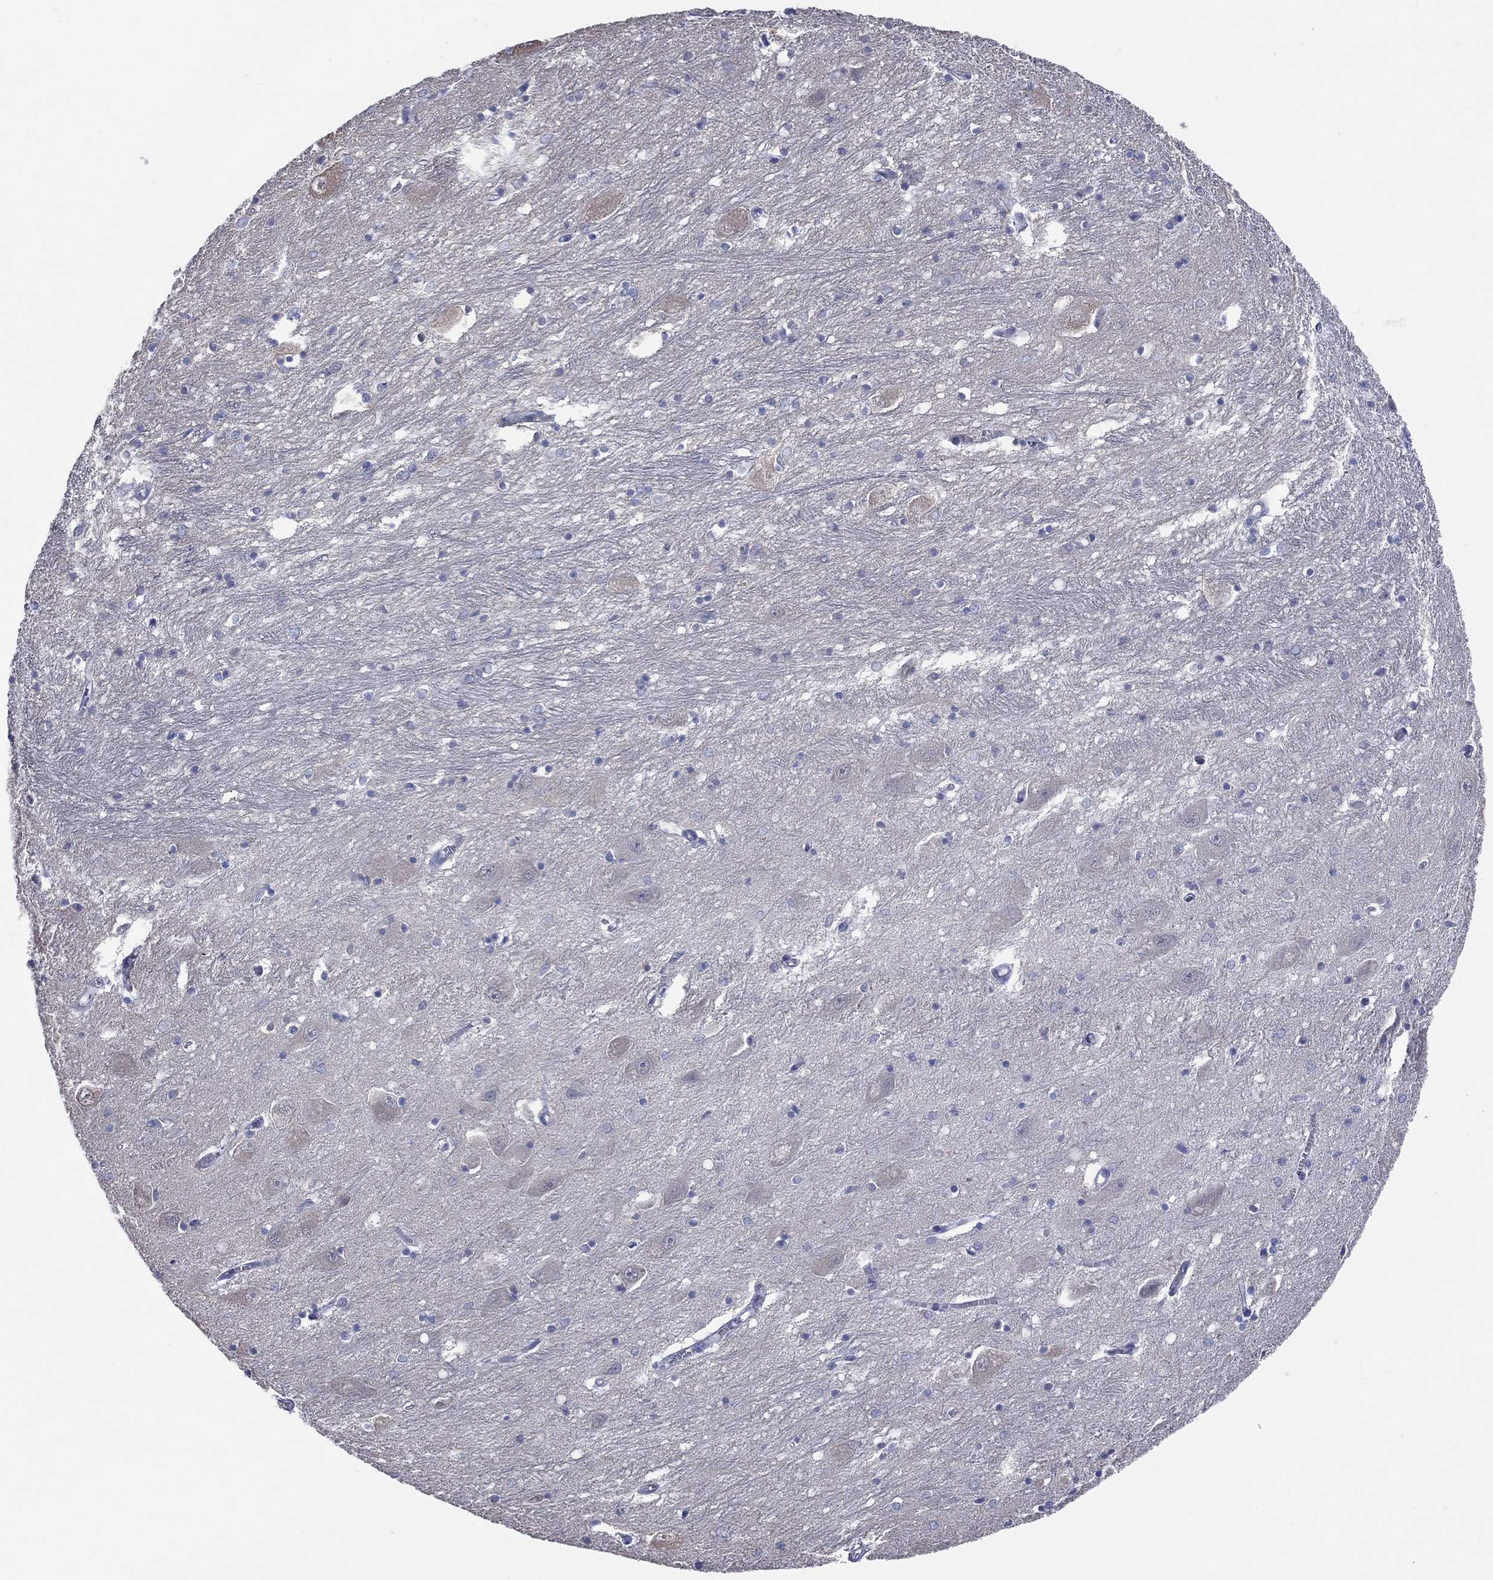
{"staining": {"intensity": "moderate", "quantity": "<25%", "location": "cytoplasmic/membranous"}, "tissue": "caudate", "cell_type": "Glial cells", "image_type": "normal", "snomed": [{"axis": "morphology", "description": "Normal tissue, NOS"}, {"axis": "topography", "description": "Lateral ventricle wall"}], "caption": "The photomicrograph shows a brown stain indicating the presence of a protein in the cytoplasmic/membranous of glial cells in caudate.", "gene": "AKAP3", "patient": {"sex": "male", "age": 54}}